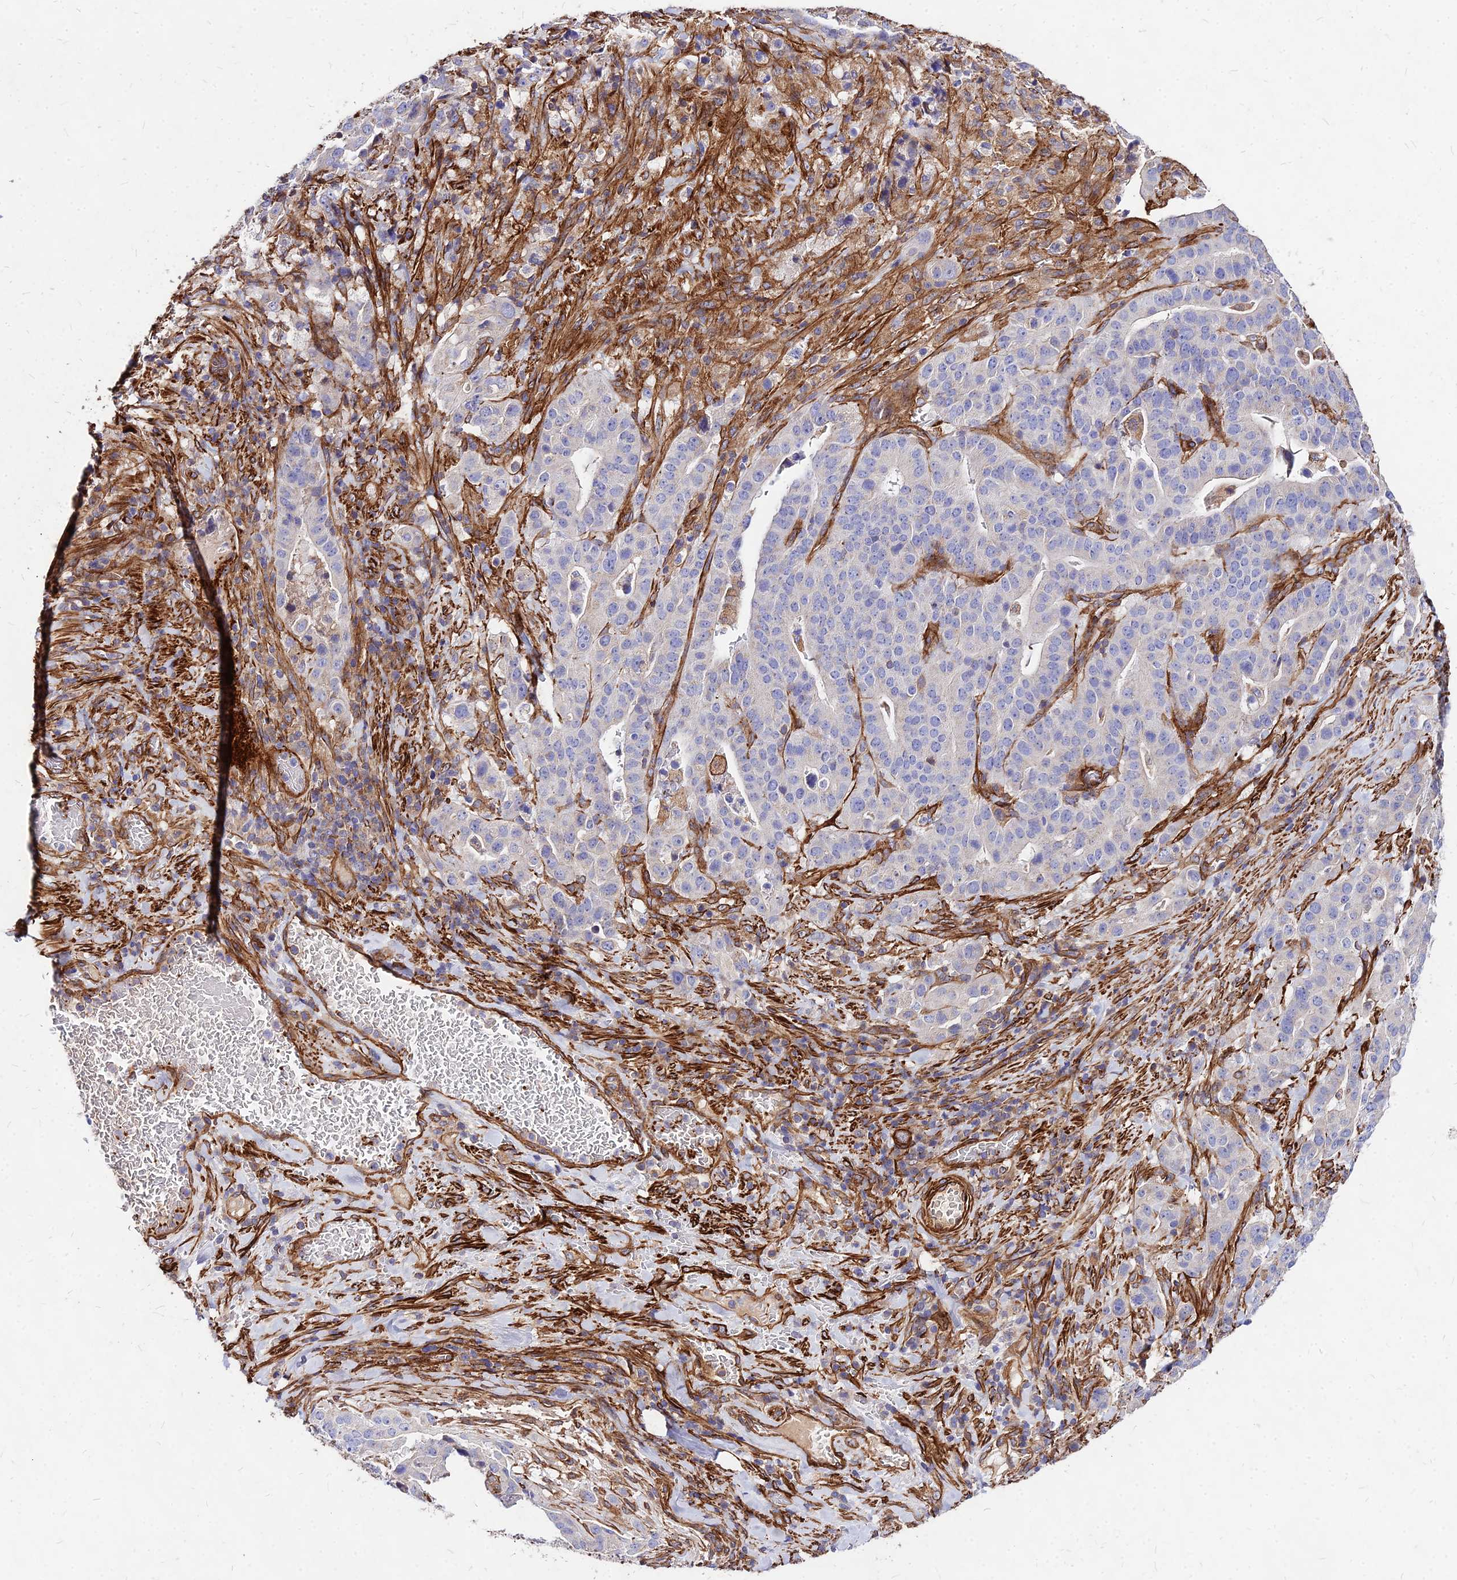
{"staining": {"intensity": "negative", "quantity": "none", "location": "none"}, "tissue": "stomach cancer", "cell_type": "Tumor cells", "image_type": "cancer", "snomed": [{"axis": "morphology", "description": "Adenocarcinoma, NOS"}, {"axis": "topography", "description": "Stomach"}], "caption": "An immunohistochemistry (IHC) photomicrograph of adenocarcinoma (stomach) is shown. There is no staining in tumor cells of adenocarcinoma (stomach).", "gene": "EFCC1", "patient": {"sex": "male", "age": 48}}